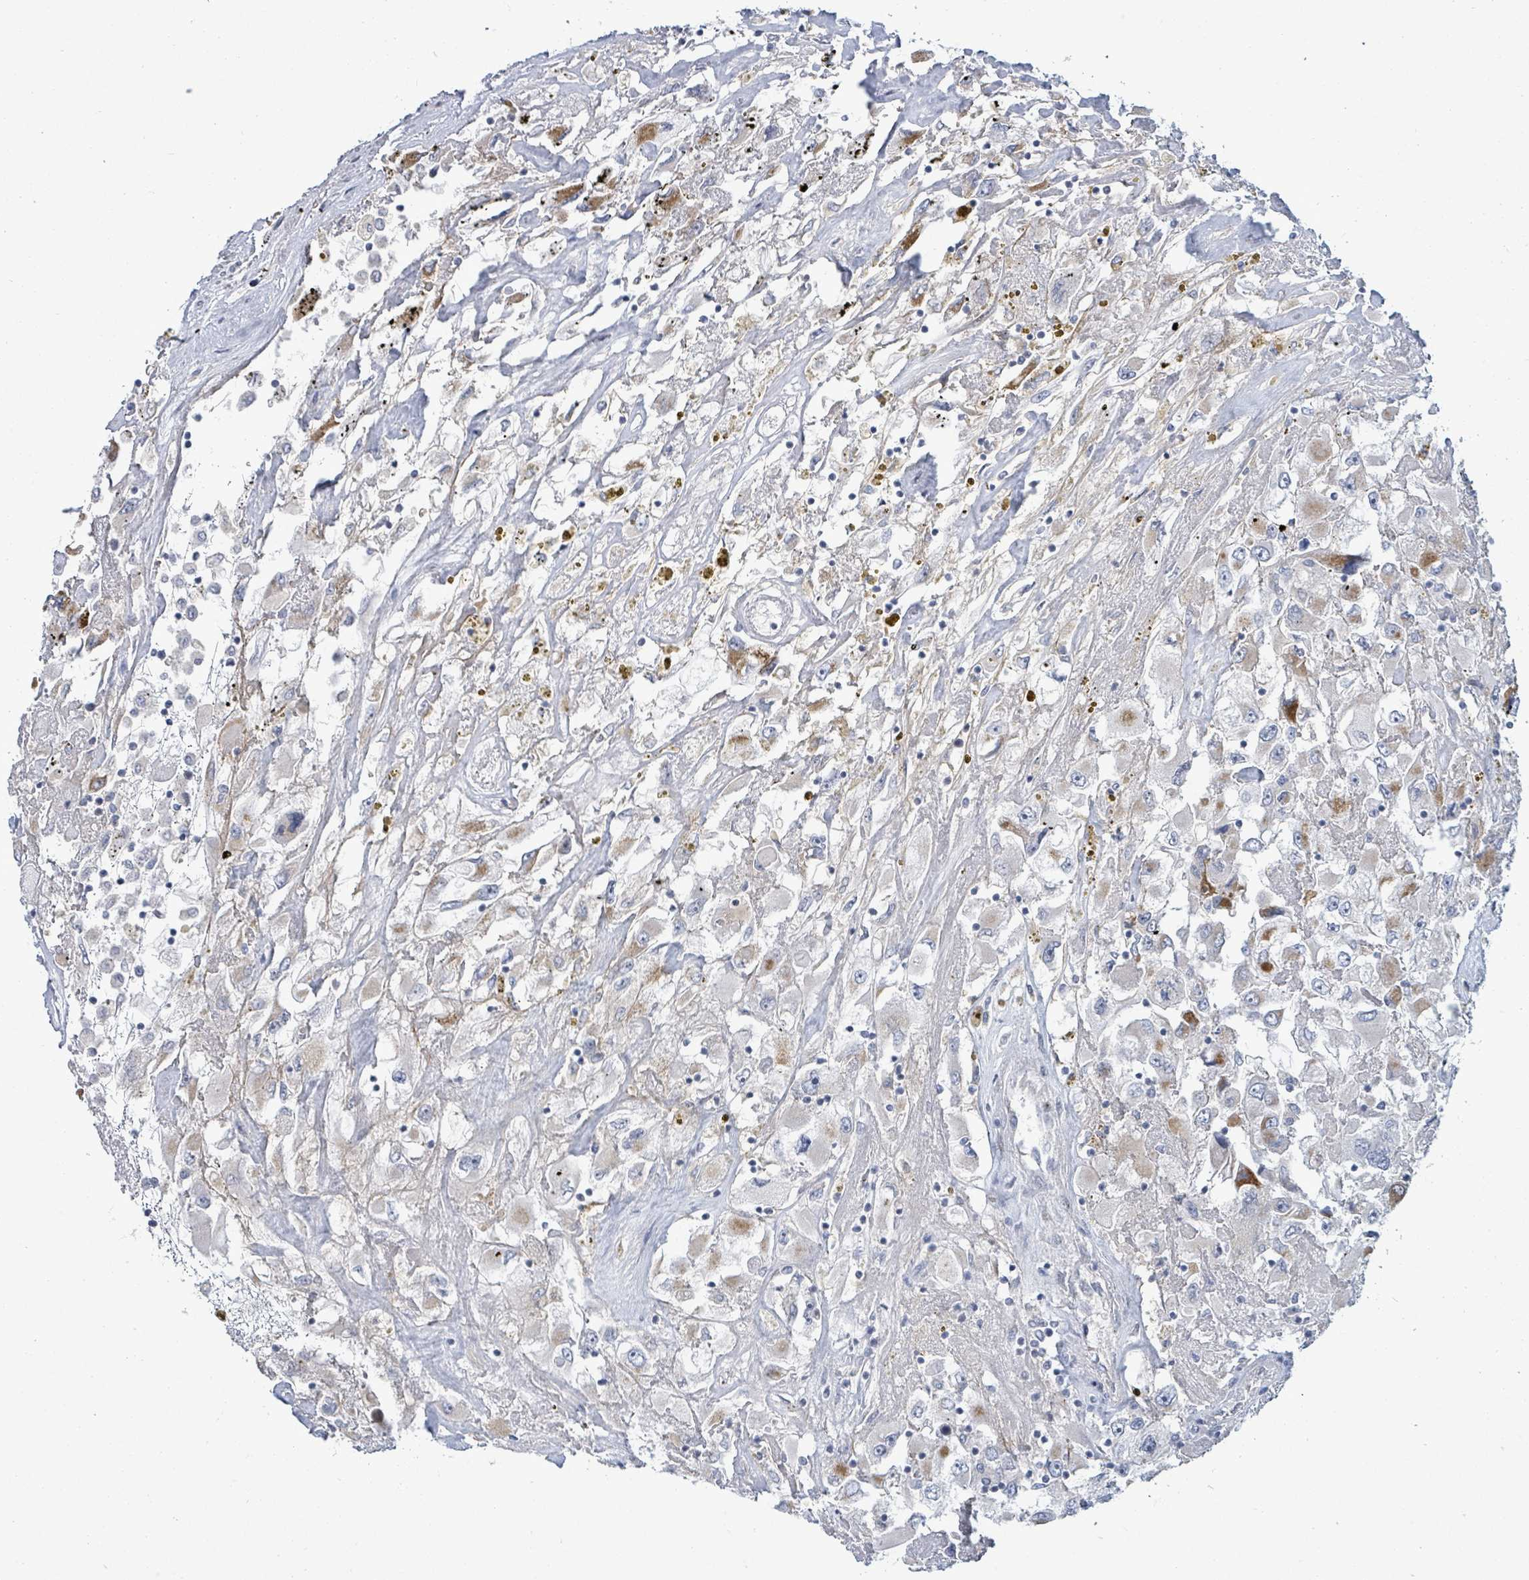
{"staining": {"intensity": "moderate", "quantity": "<25%", "location": "cytoplasmic/membranous"}, "tissue": "renal cancer", "cell_type": "Tumor cells", "image_type": "cancer", "snomed": [{"axis": "morphology", "description": "Adenocarcinoma, NOS"}, {"axis": "topography", "description": "Kidney"}], "caption": "Immunohistochemistry (IHC) micrograph of renal cancer (adenocarcinoma) stained for a protein (brown), which reveals low levels of moderate cytoplasmic/membranous positivity in approximately <25% of tumor cells.", "gene": "ZFPM1", "patient": {"sex": "female", "age": 52}}